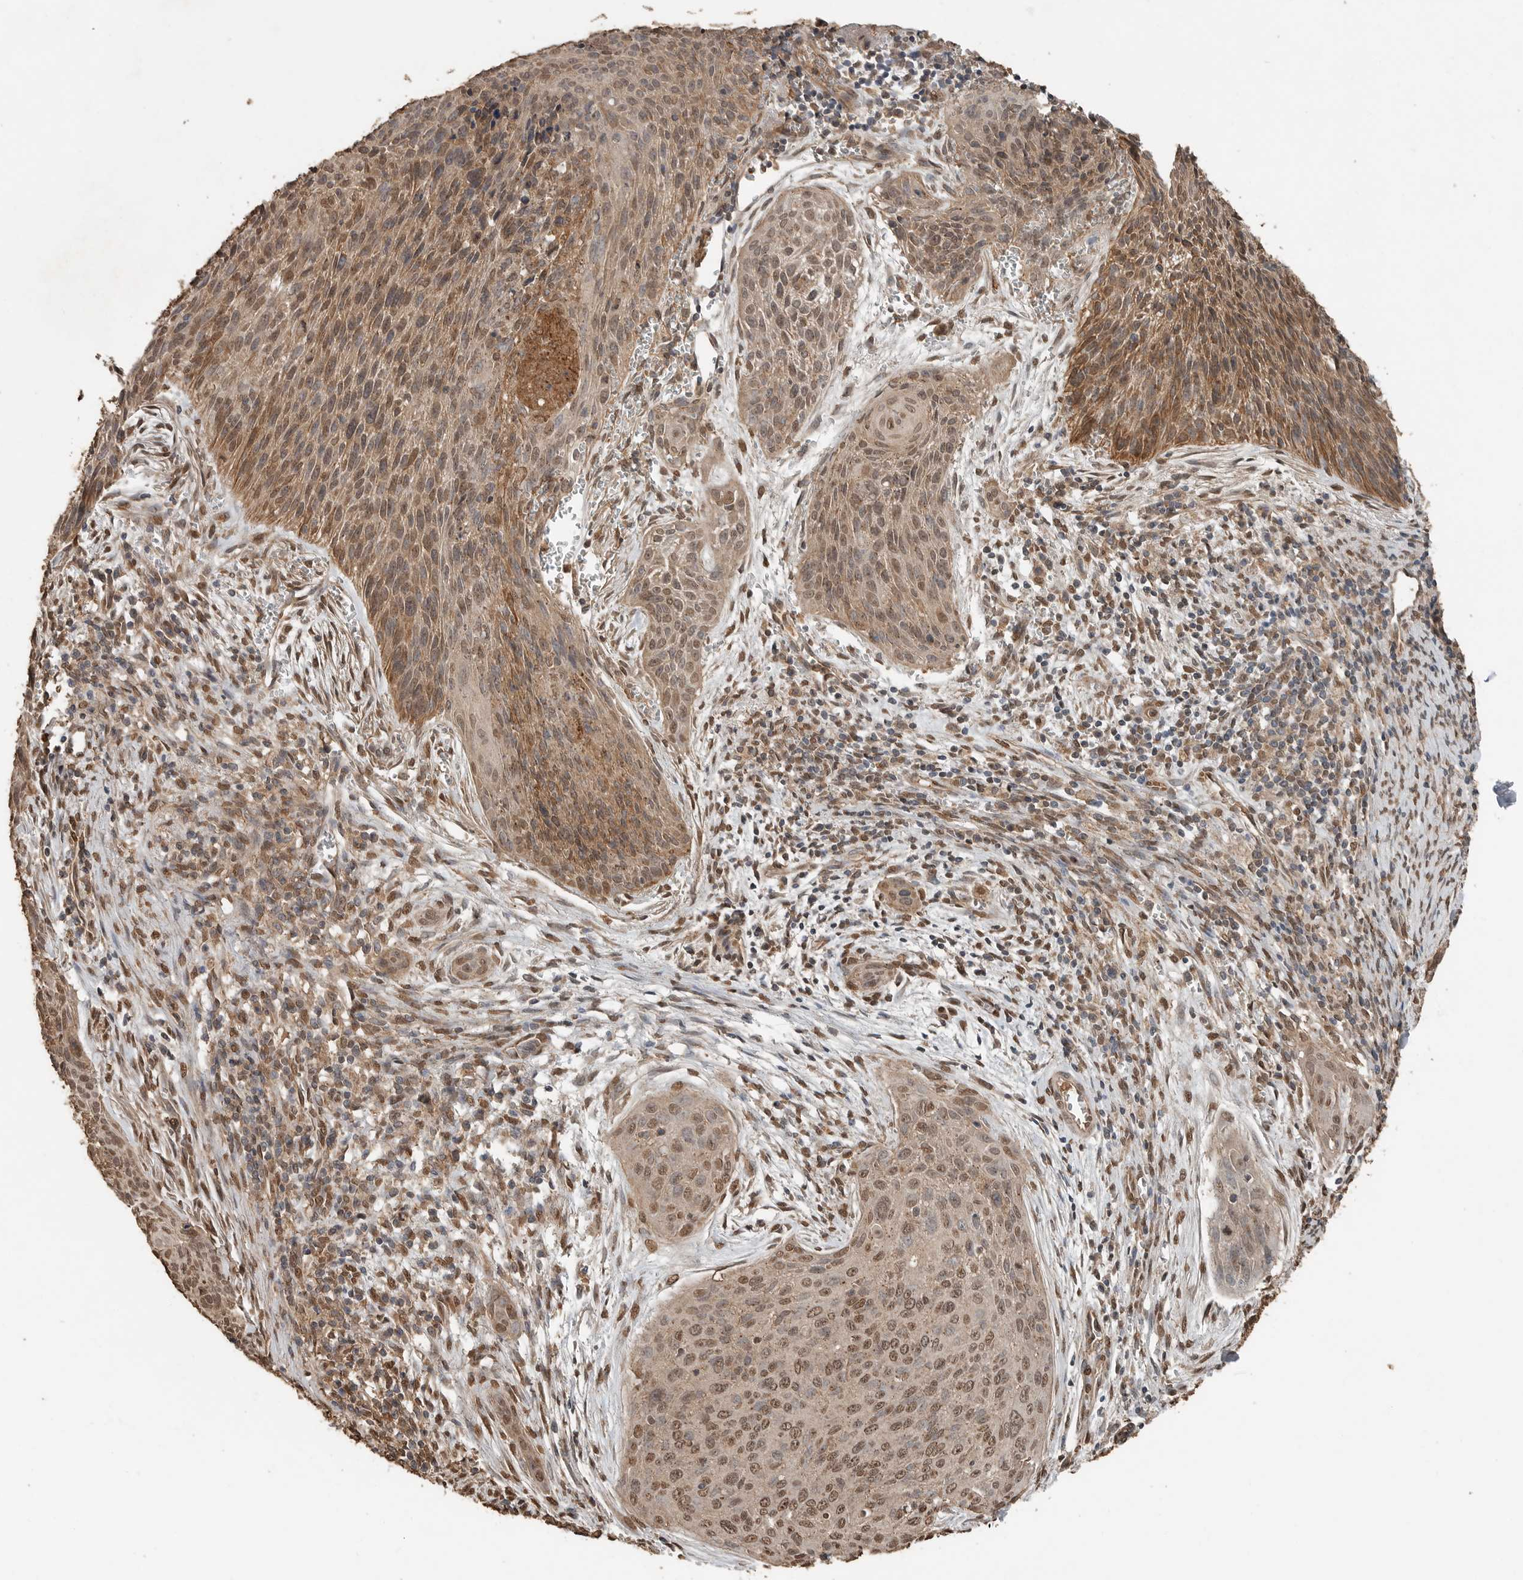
{"staining": {"intensity": "moderate", "quantity": ">75%", "location": "cytoplasmic/membranous,nuclear"}, "tissue": "cervical cancer", "cell_type": "Tumor cells", "image_type": "cancer", "snomed": [{"axis": "morphology", "description": "Squamous cell carcinoma, NOS"}, {"axis": "topography", "description": "Cervix"}], "caption": "Protein positivity by immunohistochemistry reveals moderate cytoplasmic/membranous and nuclear staining in approximately >75% of tumor cells in squamous cell carcinoma (cervical).", "gene": "BLZF1", "patient": {"sex": "female", "age": 55}}